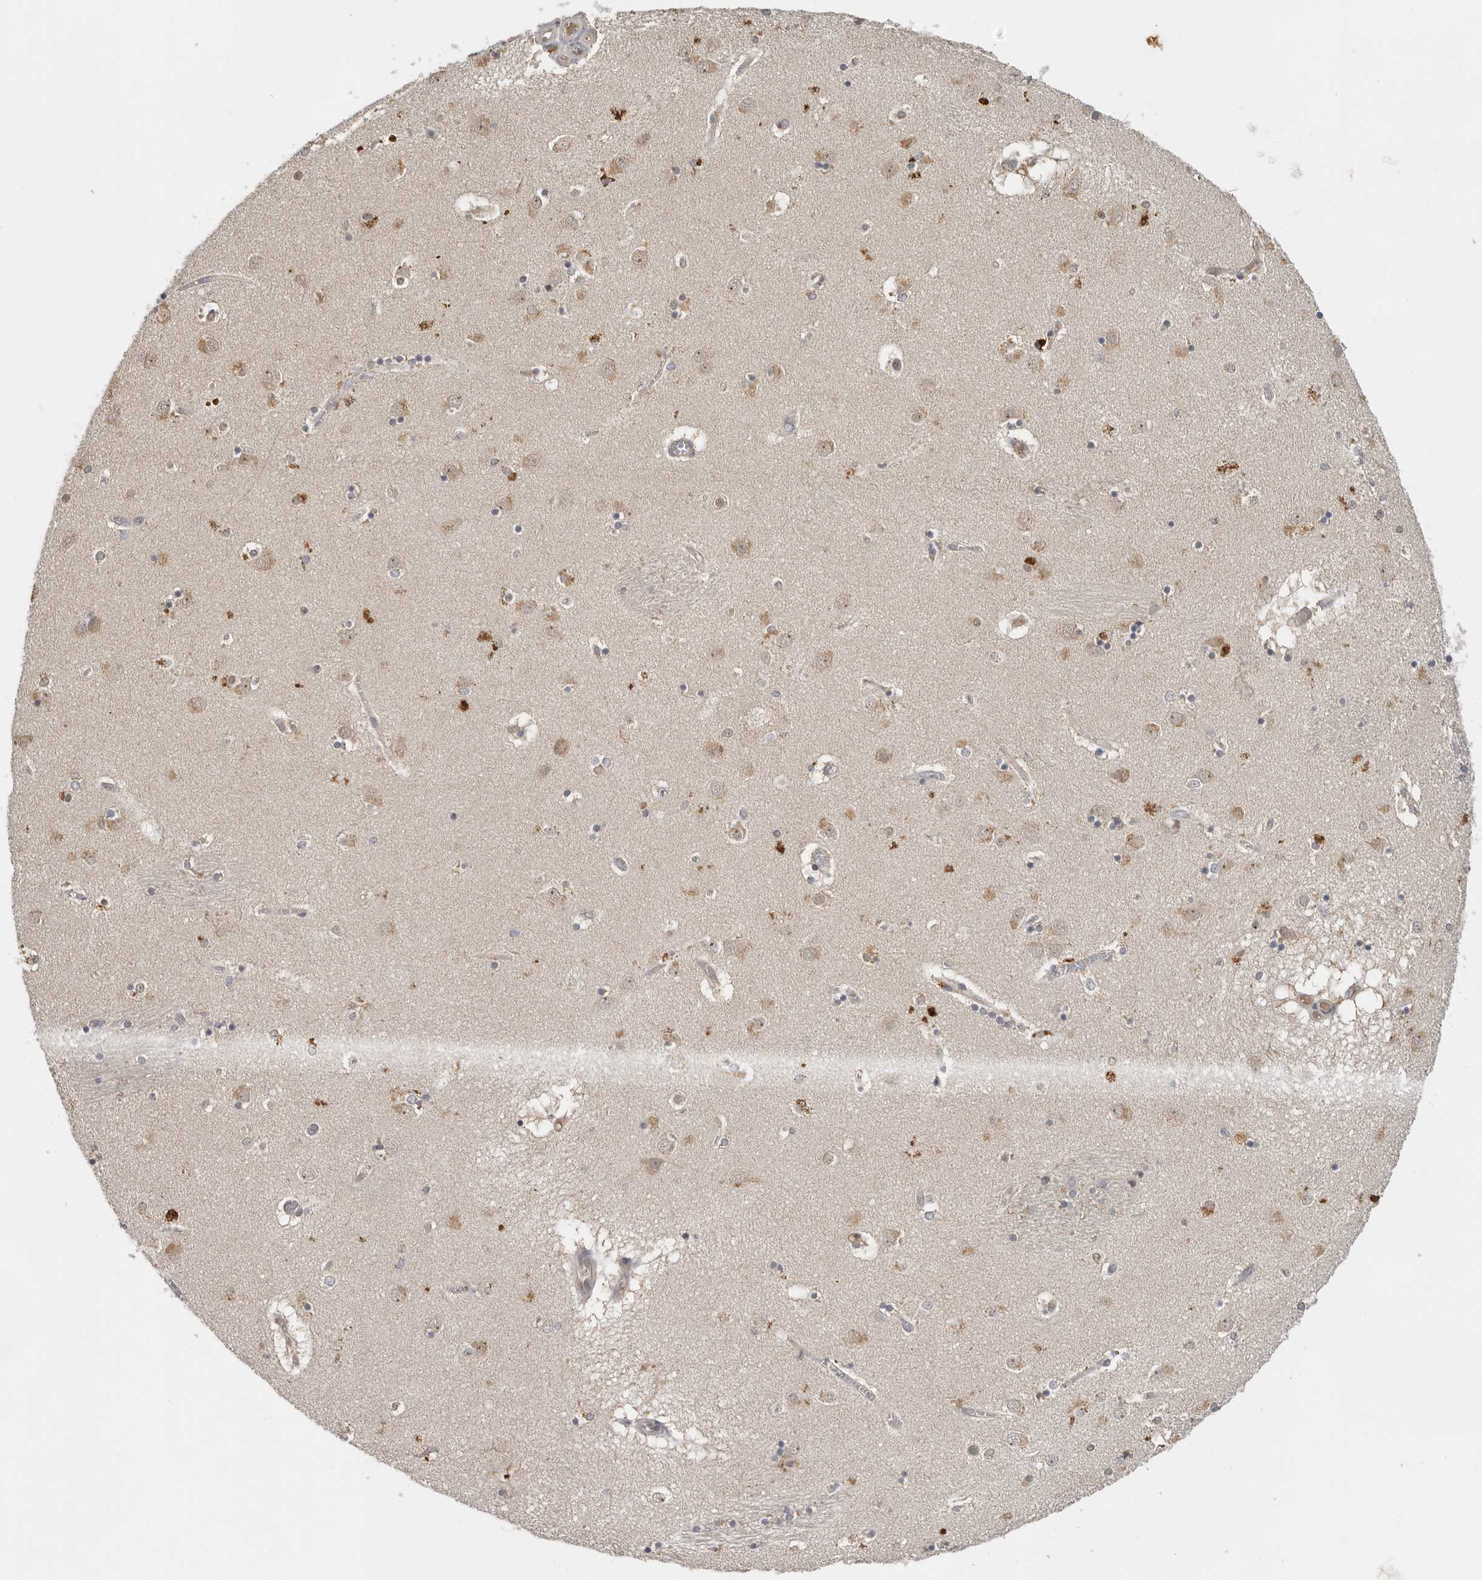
{"staining": {"intensity": "moderate", "quantity": "25%-75%", "location": "cytoplasmic/membranous"}, "tissue": "caudate", "cell_type": "Glial cells", "image_type": "normal", "snomed": [{"axis": "morphology", "description": "Normal tissue, NOS"}, {"axis": "topography", "description": "Lateral ventricle wall"}], "caption": "An image showing moderate cytoplasmic/membranous positivity in approximately 25%-75% of glial cells in benign caudate, as visualized by brown immunohistochemical staining.", "gene": "PPP1R42", "patient": {"sex": "male", "age": 70}}